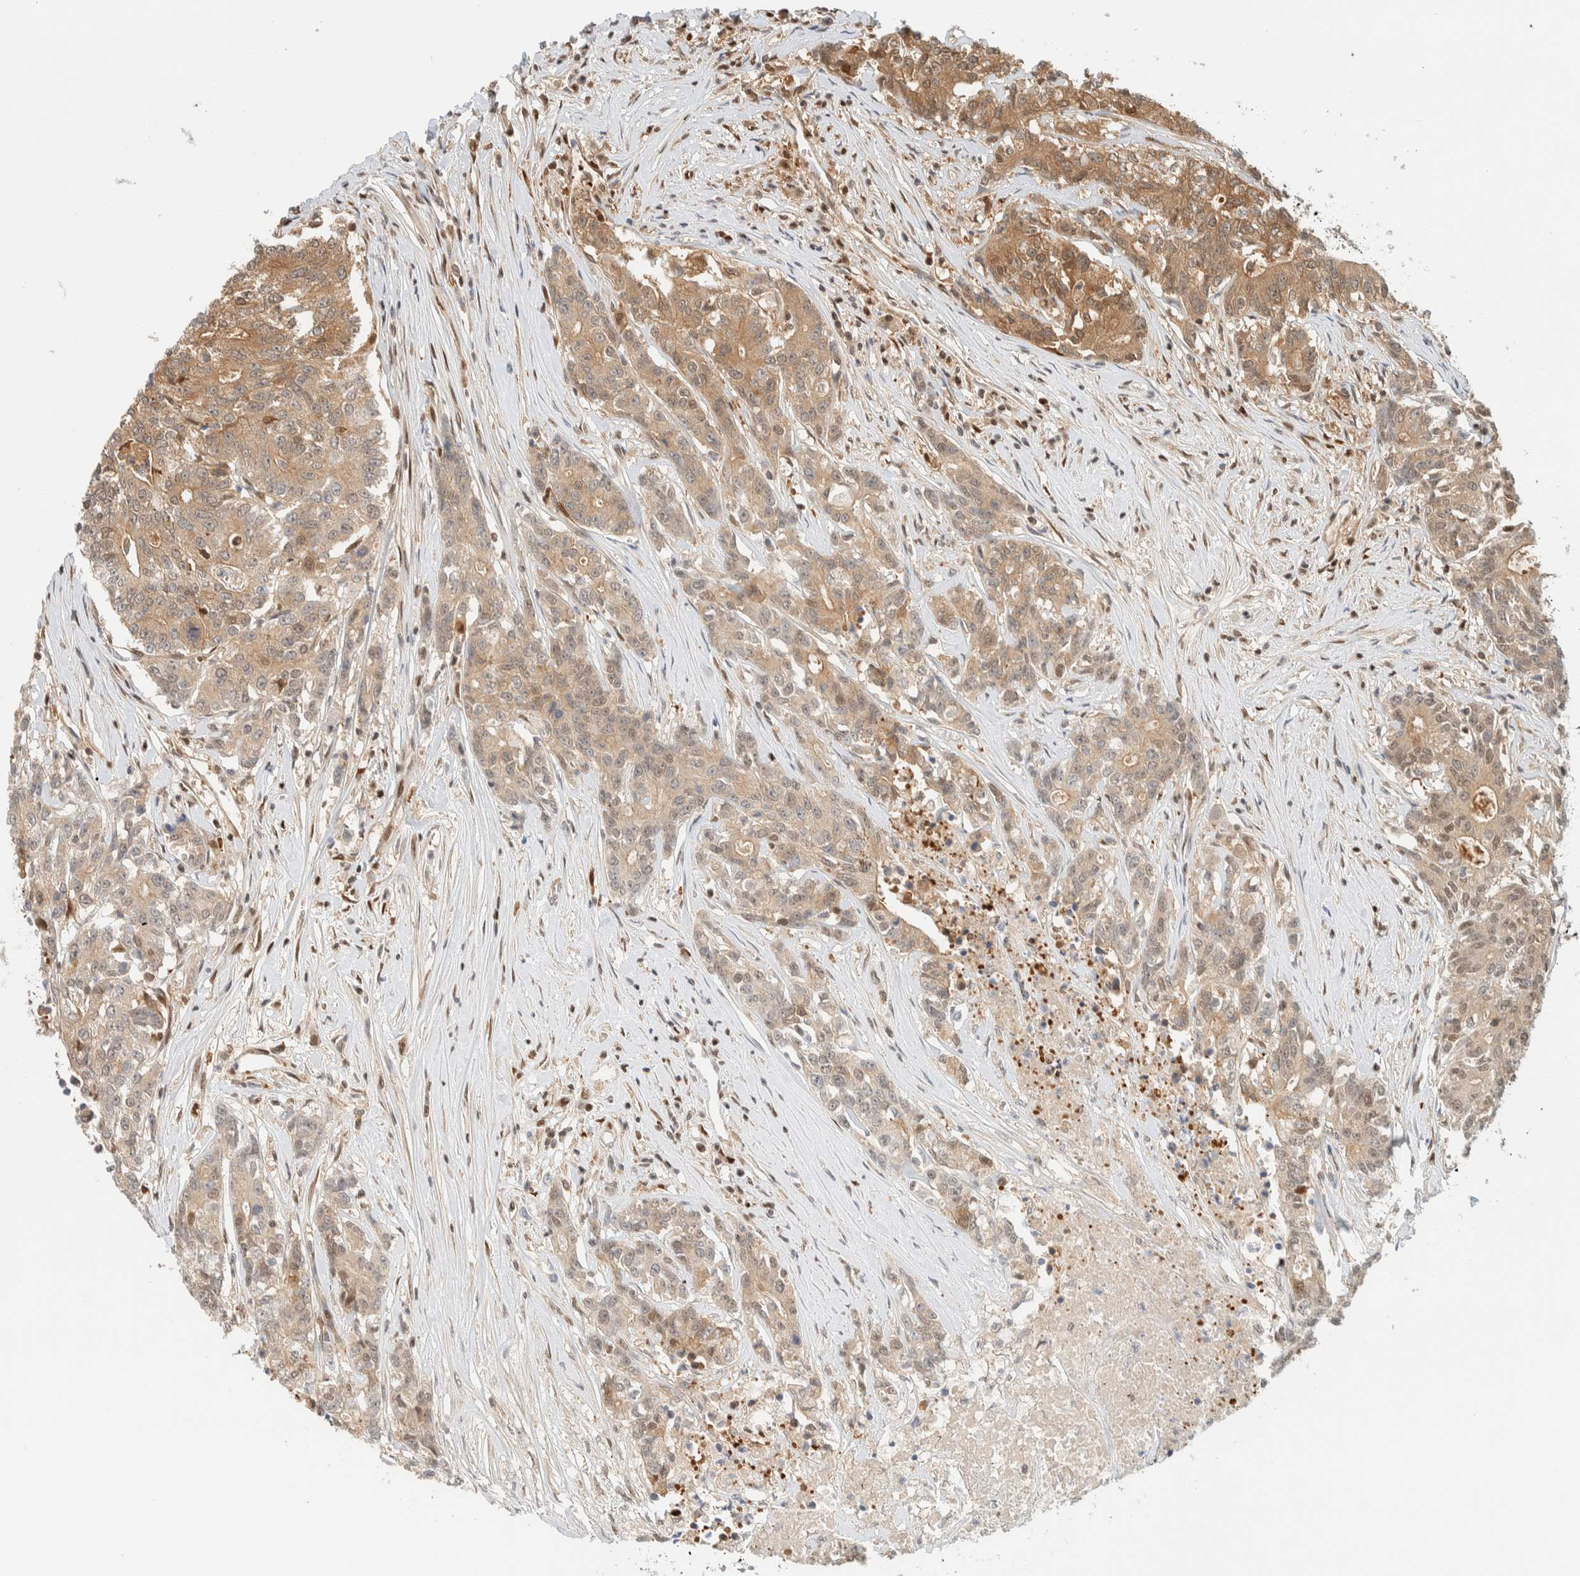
{"staining": {"intensity": "moderate", "quantity": ">75%", "location": "cytoplasmic/membranous"}, "tissue": "colorectal cancer", "cell_type": "Tumor cells", "image_type": "cancer", "snomed": [{"axis": "morphology", "description": "Adenocarcinoma, NOS"}, {"axis": "topography", "description": "Colon"}], "caption": "IHC photomicrograph of neoplastic tissue: adenocarcinoma (colorectal) stained using IHC reveals medium levels of moderate protein expression localized specifically in the cytoplasmic/membranous of tumor cells, appearing as a cytoplasmic/membranous brown color.", "gene": "ZBTB37", "patient": {"sex": "female", "age": 77}}